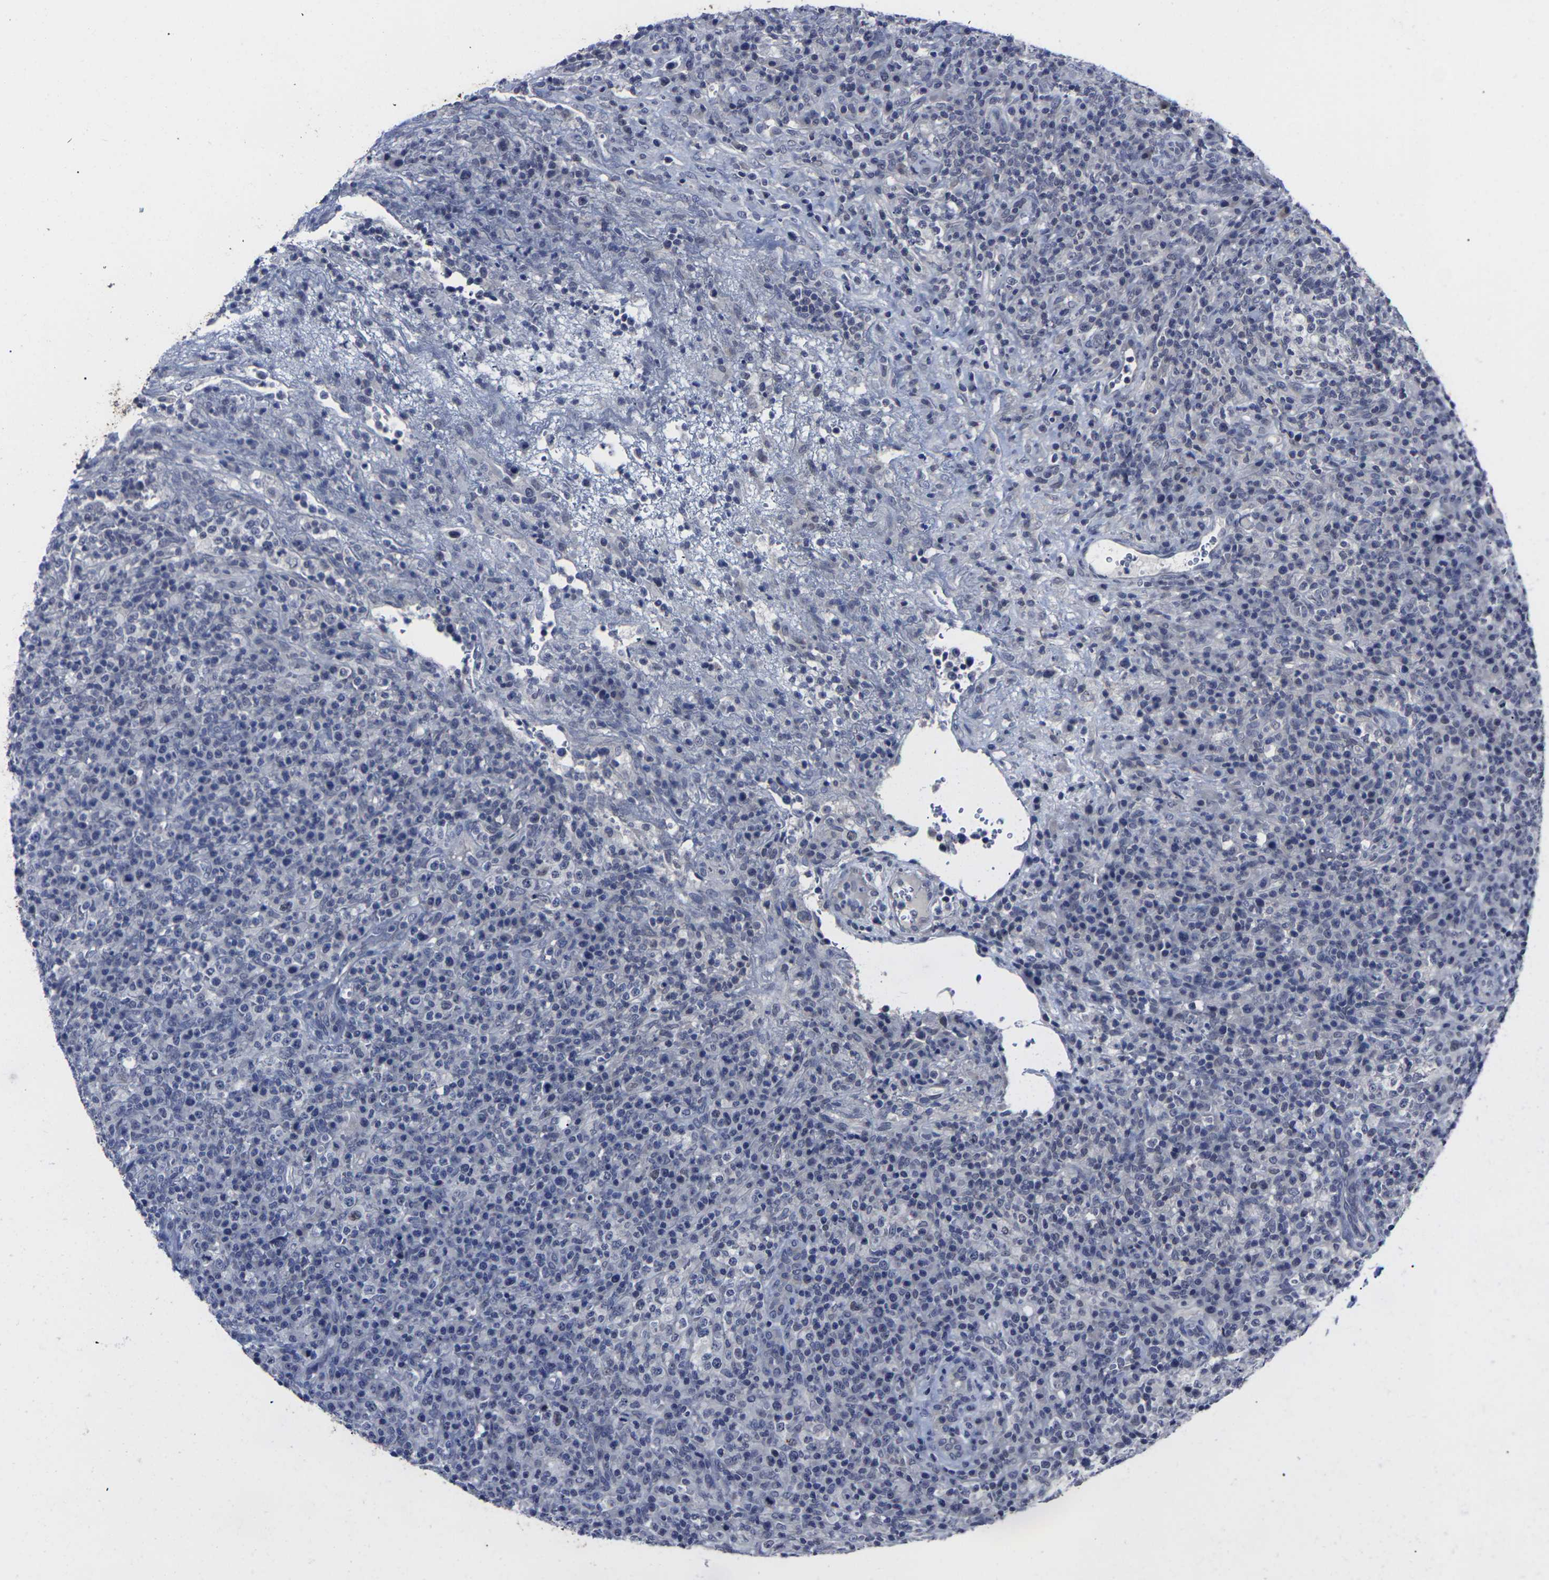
{"staining": {"intensity": "negative", "quantity": "none", "location": "none"}, "tissue": "lymphoma", "cell_type": "Tumor cells", "image_type": "cancer", "snomed": [{"axis": "morphology", "description": "Malignant lymphoma, non-Hodgkin's type, High grade"}, {"axis": "topography", "description": "Lymph node"}], "caption": "Human lymphoma stained for a protein using immunohistochemistry (IHC) shows no expression in tumor cells.", "gene": "MSANTD4", "patient": {"sex": "female", "age": 76}}